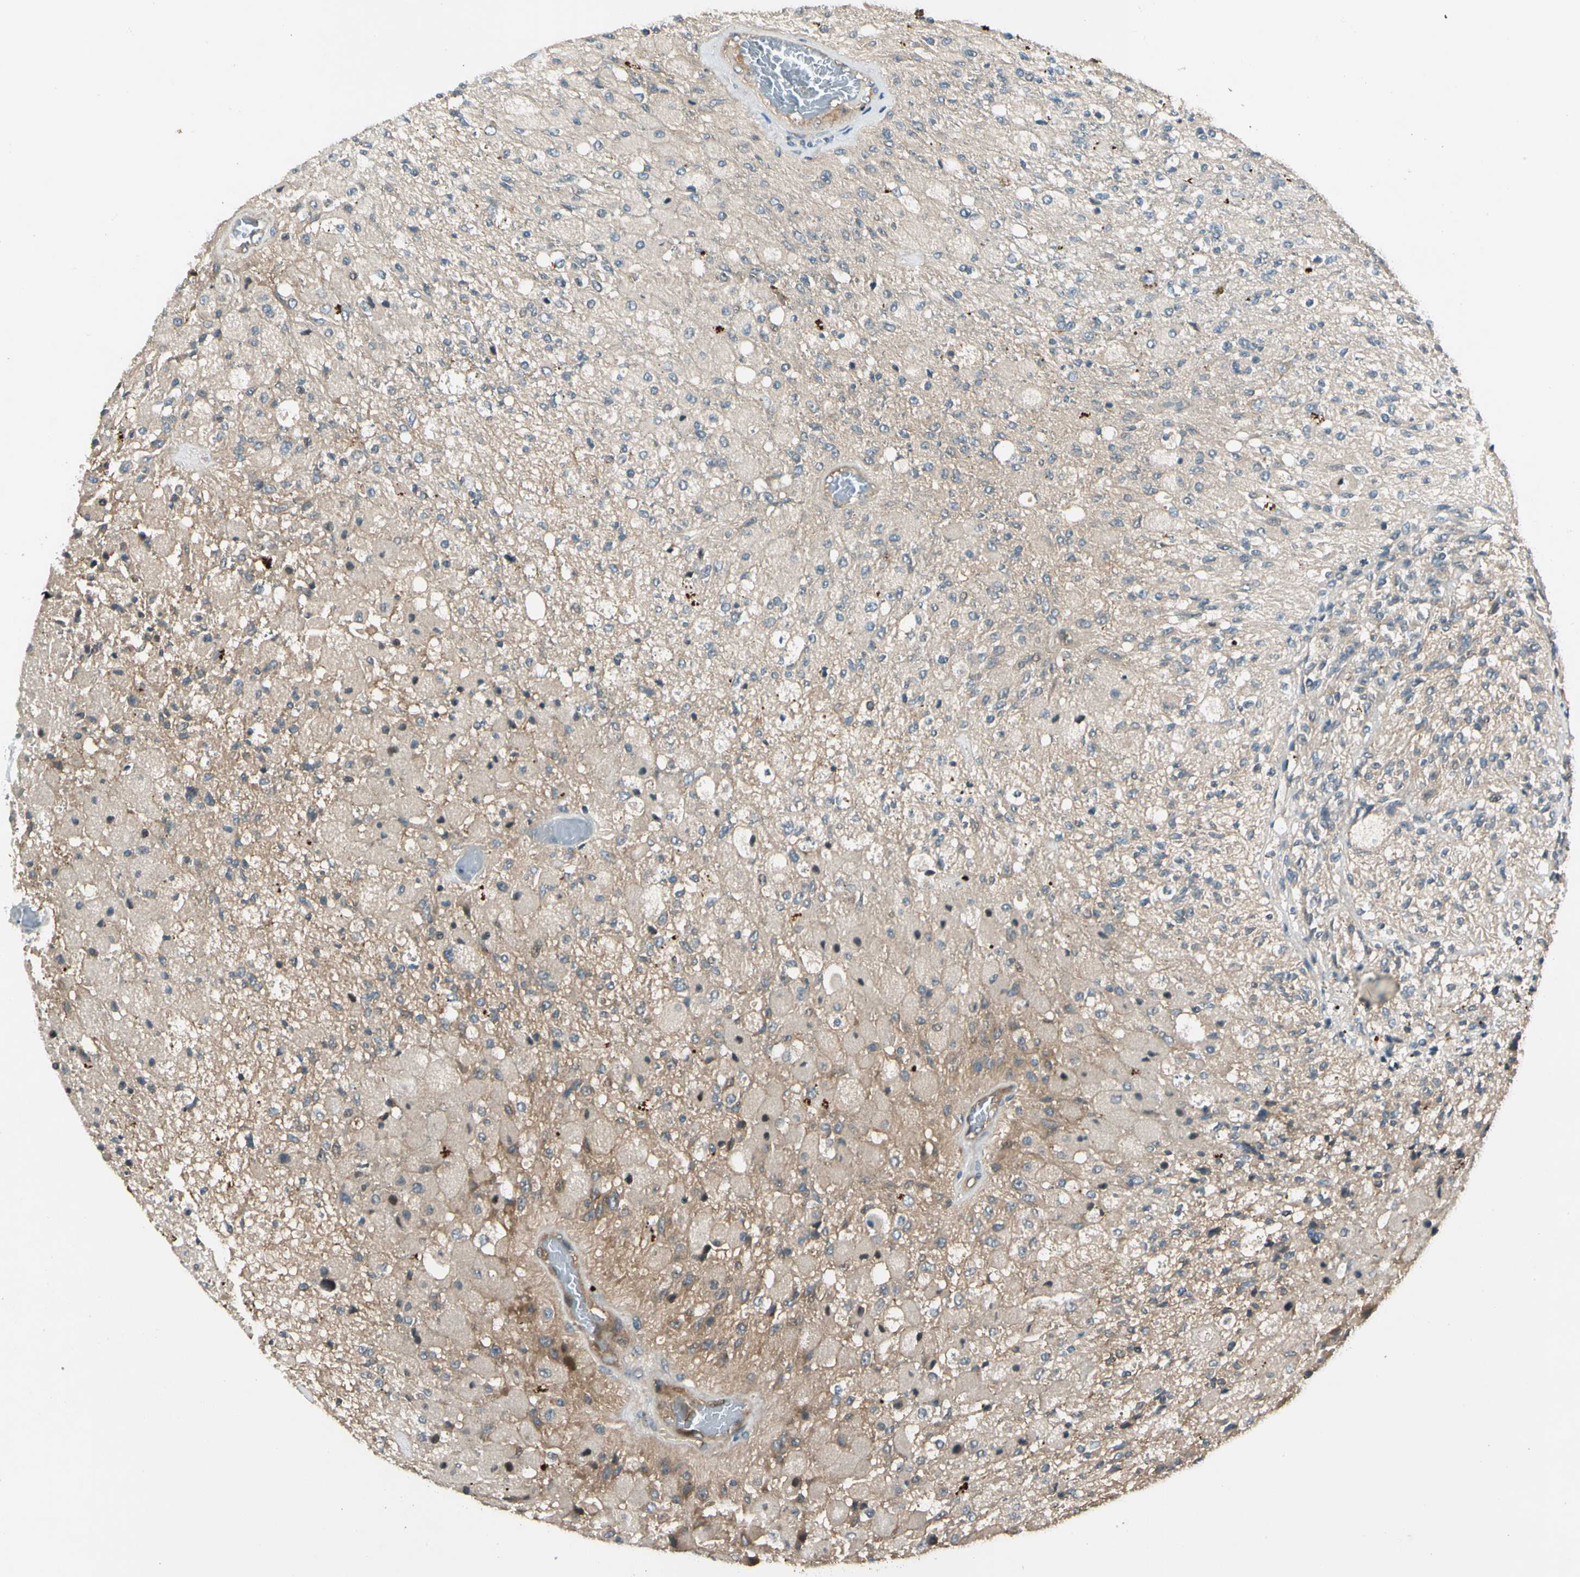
{"staining": {"intensity": "weak", "quantity": ">75%", "location": "cytoplasmic/membranous"}, "tissue": "glioma", "cell_type": "Tumor cells", "image_type": "cancer", "snomed": [{"axis": "morphology", "description": "Normal tissue, NOS"}, {"axis": "morphology", "description": "Glioma, malignant, High grade"}, {"axis": "topography", "description": "Cerebral cortex"}], "caption": "Weak cytoplasmic/membranous protein staining is identified in about >75% of tumor cells in malignant high-grade glioma. (Stains: DAB in brown, nuclei in blue, Microscopy: brightfield microscopy at high magnification).", "gene": "ROCK2", "patient": {"sex": "male", "age": 77}}